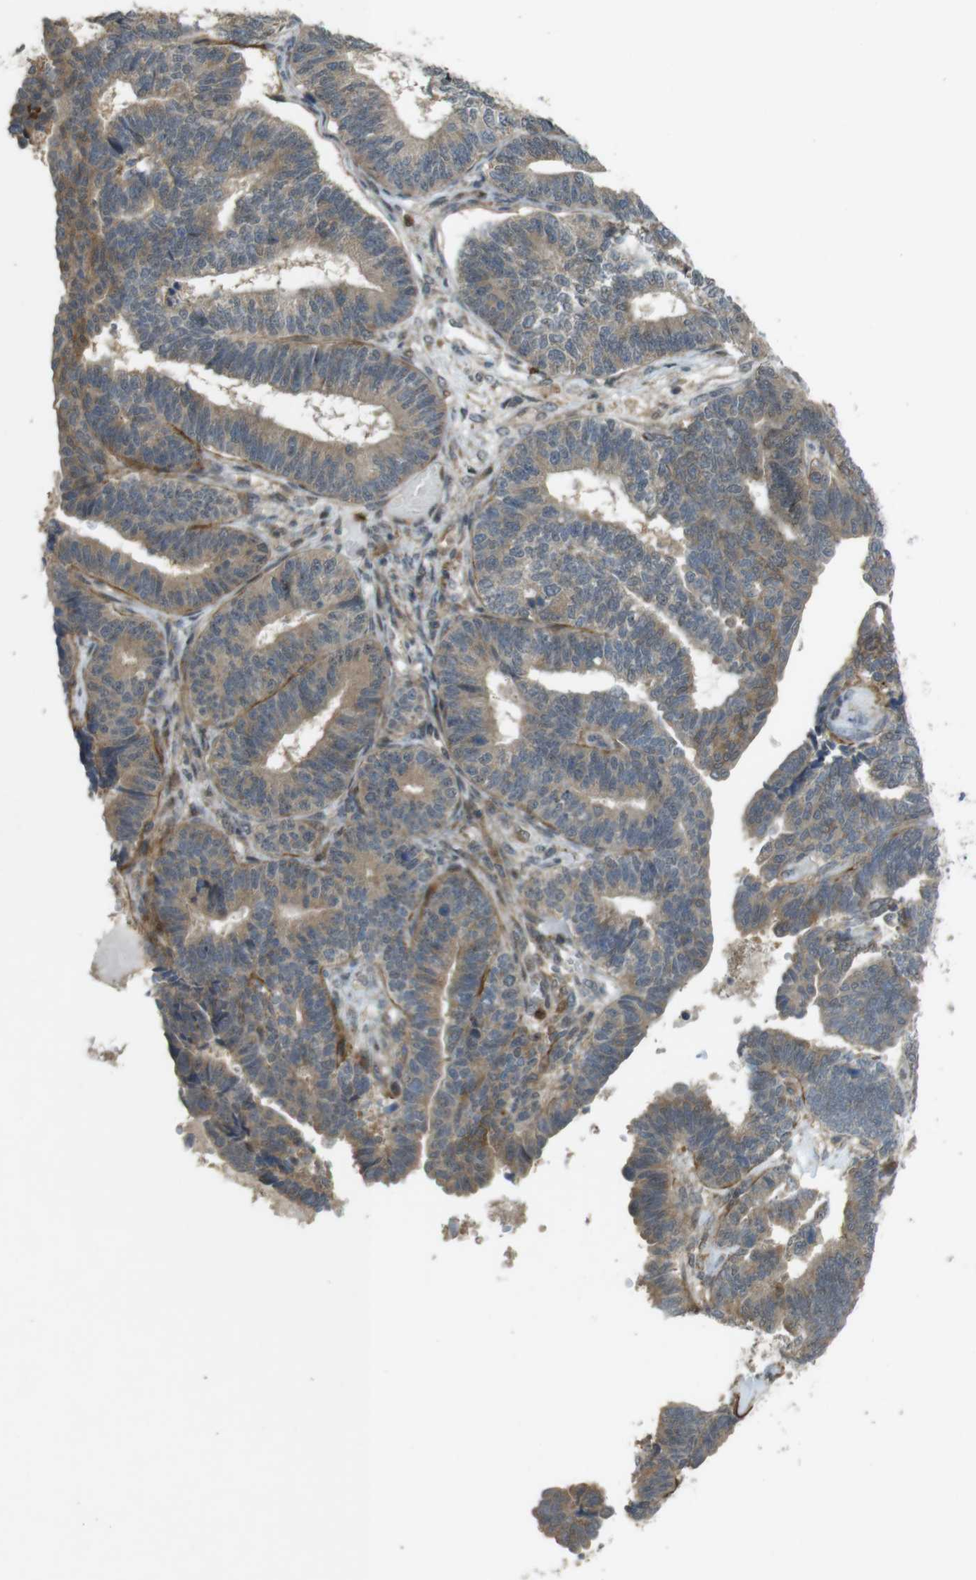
{"staining": {"intensity": "weak", "quantity": "25%-75%", "location": "cytoplasmic/membranous"}, "tissue": "endometrial cancer", "cell_type": "Tumor cells", "image_type": "cancer", "snomed": [{"axis": "morphology", "description": "Adenocarcinoma, NOS"}, {"axis": "topography", "description": "Endometrium"}], "caption": "A brown stain shows weak cytoplasmic/membranous staining of a protein in human adenocarcinoma (endometrial) tumor cells. The staining is performed using DAB (3,3'-diaminobenzidine) brown chromogen to label protein expression. The nuclei are counter-stained blue using hematoxylin.", "gene": "TMX3", "patient": {"sex": "female", "age": 70}}